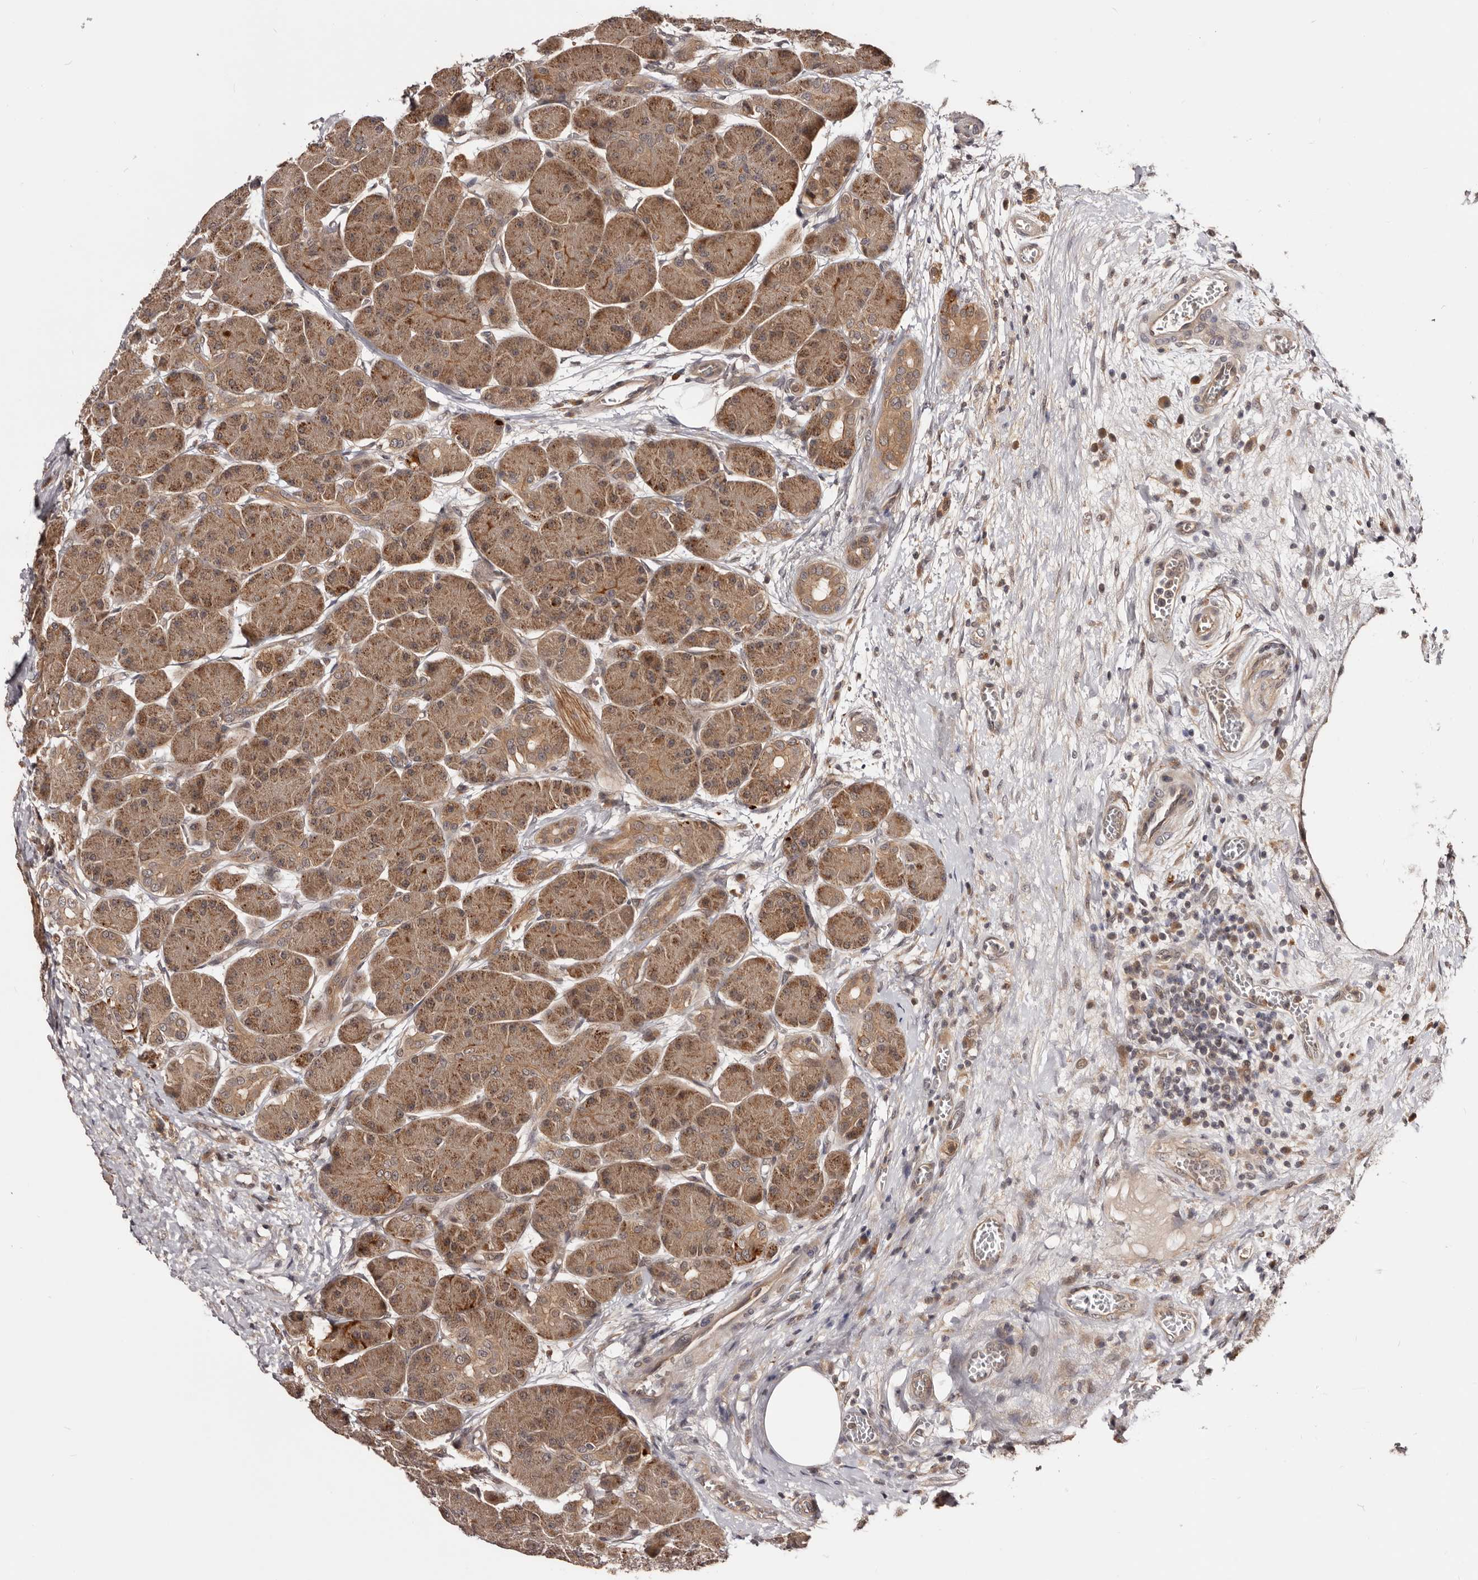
{"staining": {"intensity": "moderate", "quantity": ">75%", "location": "cytoplasmic/membranous"}, "tissue": "pancreas", "cell_type": "Exocrine glandular cells", "image_type": "normal", "snomed": [{"axis": "morphology", "description": "Normal tissue, NOS"}, {"axis": "topography", "description": "Pancreas"}], "caption": "Protein expression analysis of unremarkable human pancreas reveals moderate cytoplasmic/membranous positivity in approximately >75% of exocrine glandular cells. (Brightfield microscopy of DAB IHC at high magnification).", "gene": "MDP1", "patient": {"sex": "male", "age": 63}}